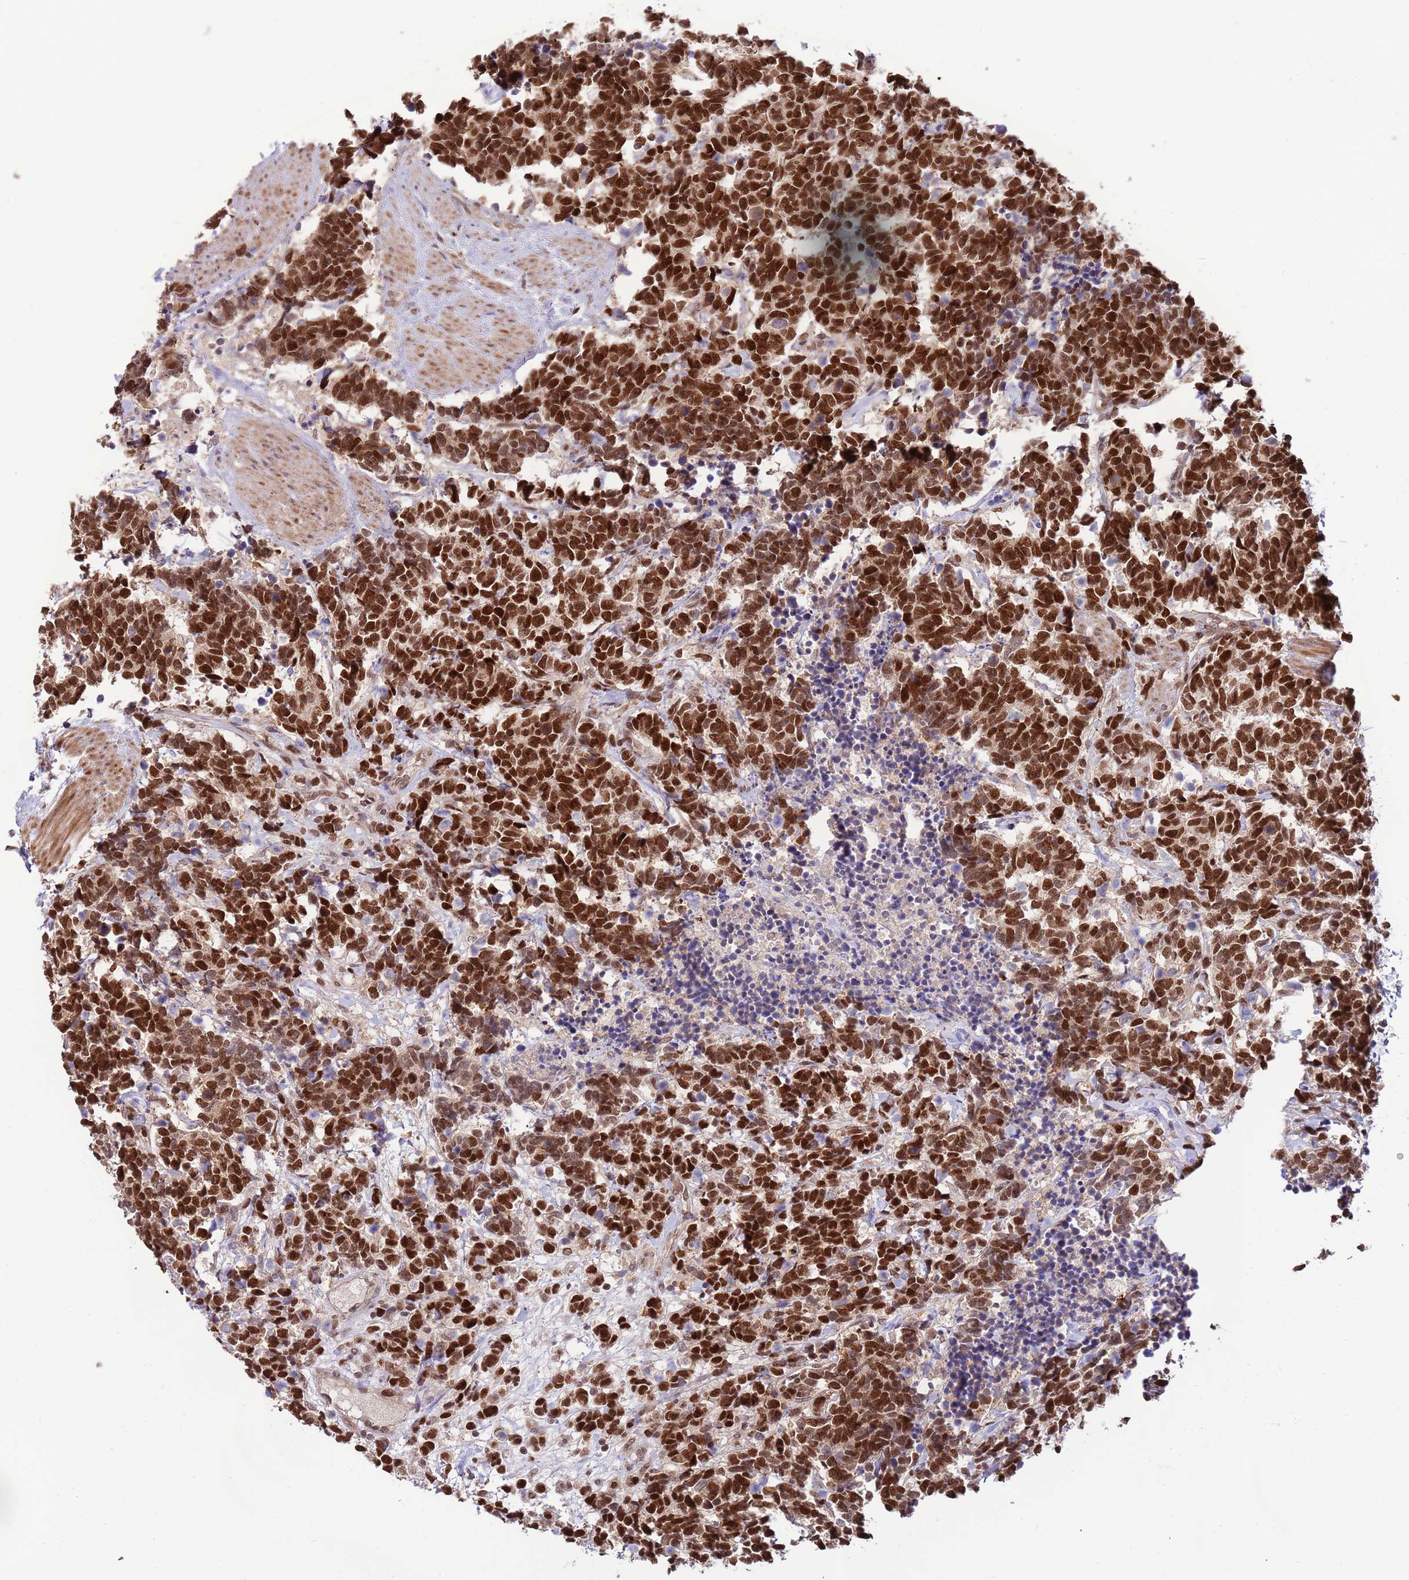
{"staining": {"intensity": "strong", "quantity": ">75%", "location": "nuclear"}, "tissue": "carcinoid", "cell_type": "Tumor cells", "image_type": "cancer", "snomed": [{"axis": "morphology", "description": "Carcinoma, NOS"}, {"axis": "morphology", "description": "Carcinoid, malignant, NOS"}, {"axis": "topography", "description": "Prostate"}], "caption": "Immunohistochemical staining of human carcinoid reveals high levels of strong nuclear protein expression in approximately >75% of tumor cells.", "gene": "RIF1", "patient": {"sex": "male", "age": 57}}